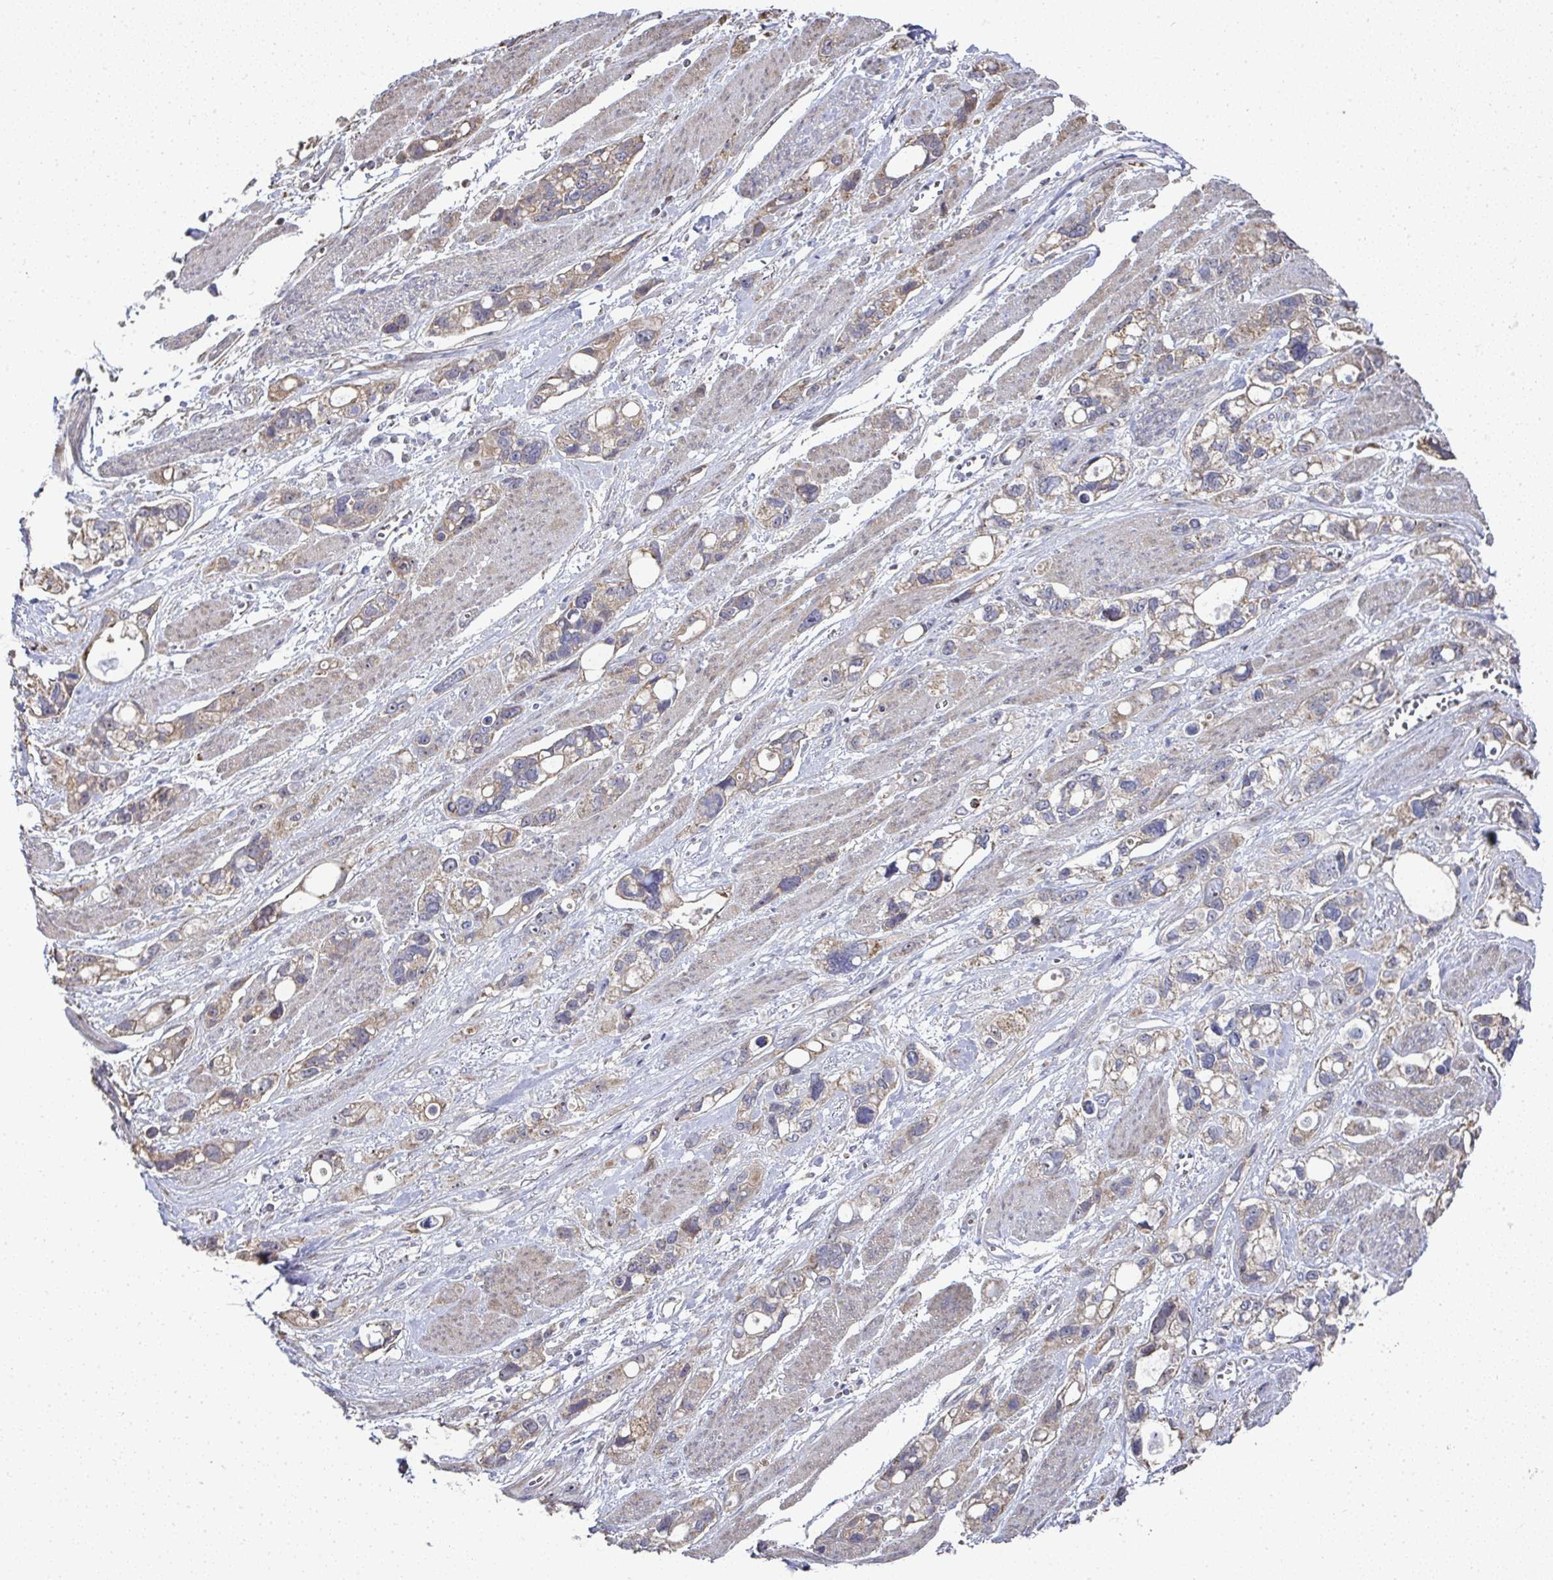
{"staining": {"intensity": "moderate", "quantity": "<25%", "location": "cytoplasmic/membranous"}, "tissue": "stomach cancer", "cell_type": "Tumor cells", "image_type": "cancer", "snomed": [{"axis": "morphology", "description": "Adenocarcinoma, NOS"}, {"axis": "topography", "description": "Stomach, upper"}], "caption": "Immunohistochemical staining of human adenocarcinoma (stomach) displays moderate cytoplasmic/membranous protein expression in approximately <25% of tumor cells.", "gene": "AGTPBP1", "patient": {"sex": "female", "age": 81}}